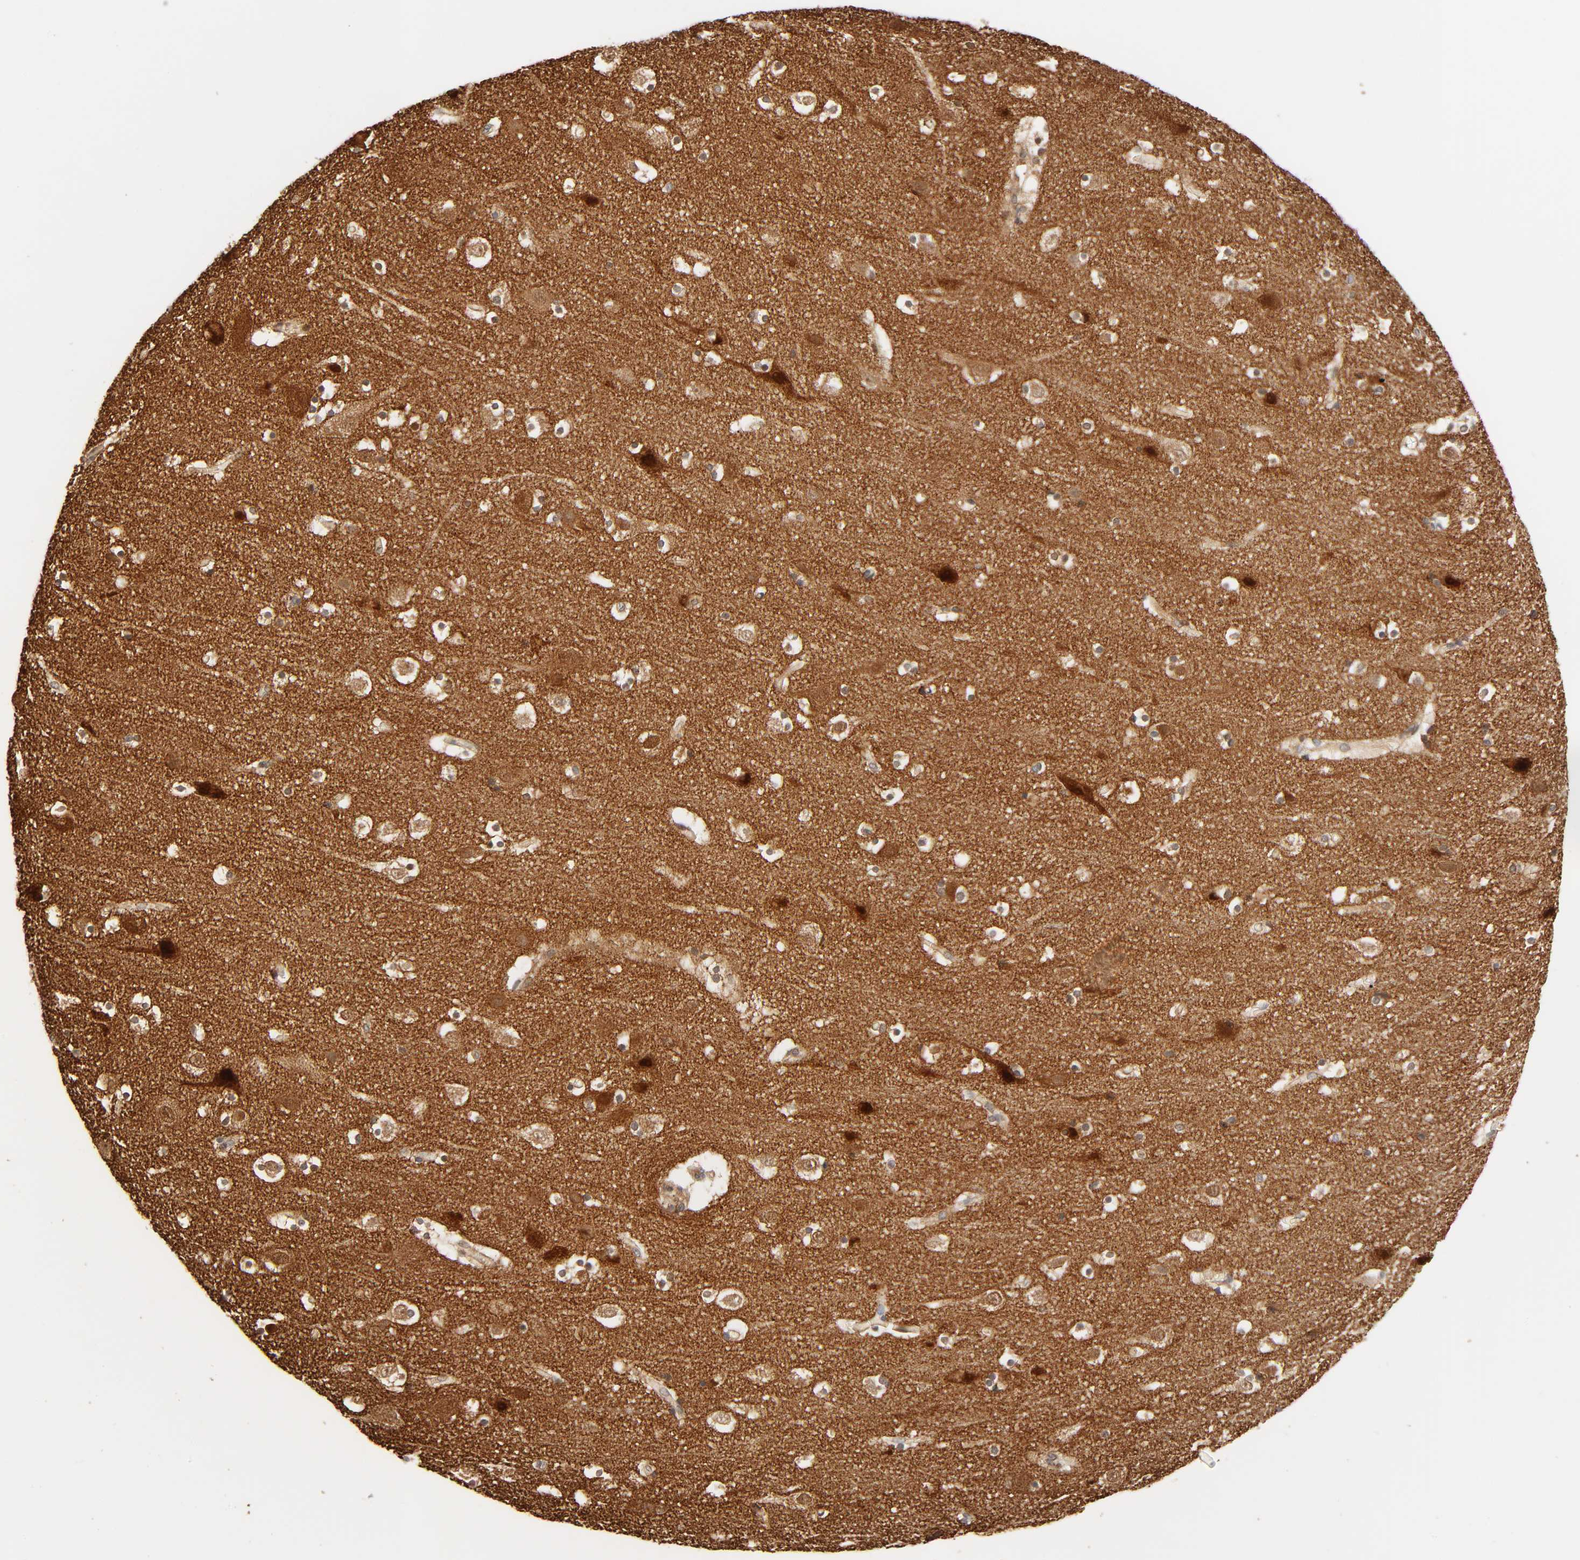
{"staining": {"intensity": "weak", "quantity": "25%-75%", "location": "cytoplasmic/membranous"}, "tissue": "cerebral cortex", "cell_type": "Endothelial cells", "image_type": "normal", "snomed": [{"axis": "morphology", "description": "Normal tissue, NOS"}, {"axis": "topography", "description": "Cerebral cortex"}], "caption": "Normal cerebral cortex was stained to show a protein in brown. There is low levels of weak cytoplasmic/membranous staining in approximately 25%-75% of endothelial cells. (DAB IHC with brightfield microscopy, high magnification).", "gene": "NEMF", "patient": {"sex": "male", "age": 45}}